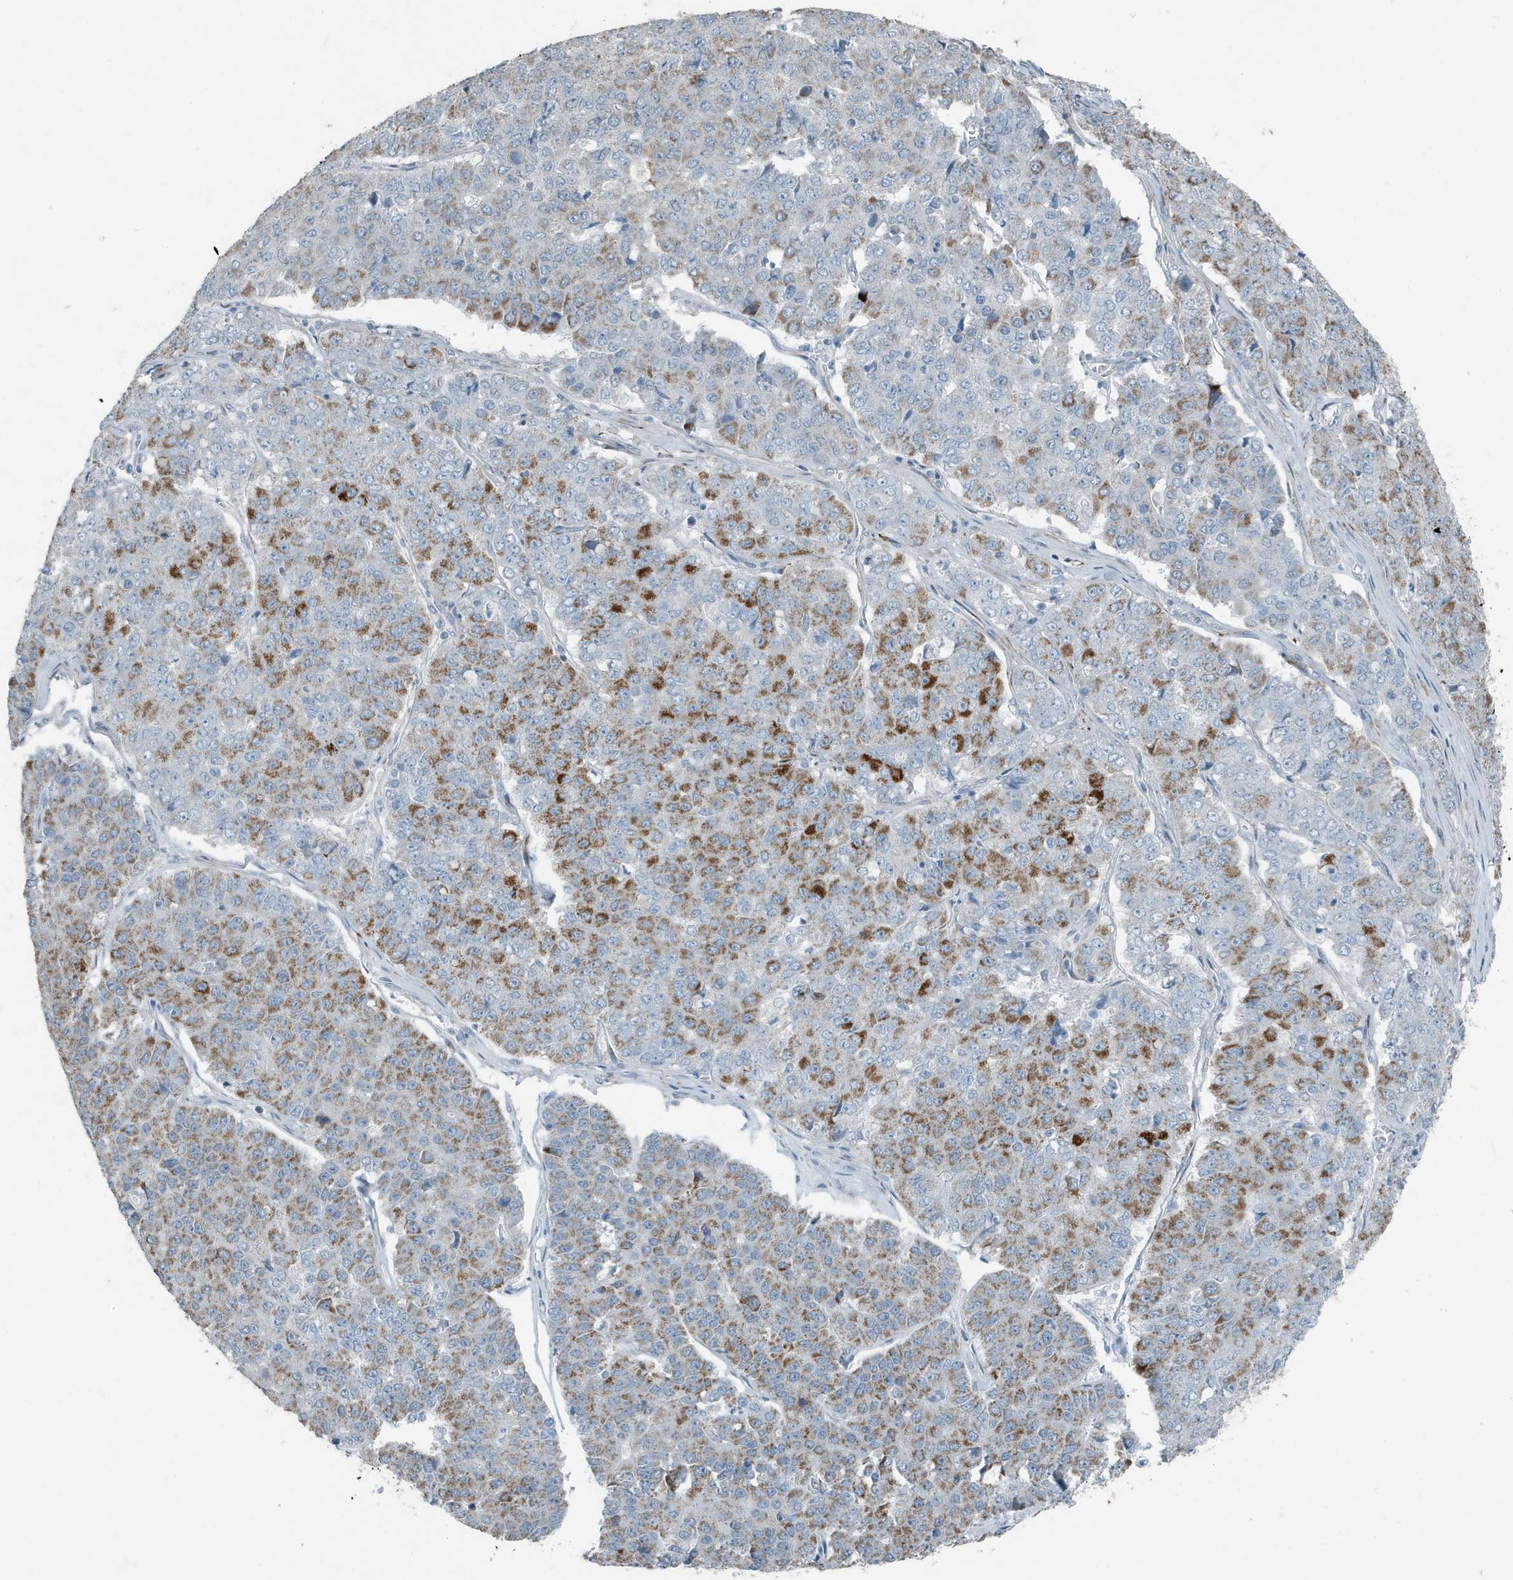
{"staining": {"intensity": "moderate", "quantity": "25%-75%", "location": "cytoplasmic/membranous"}, "tissue": "pancreatic cancer", "cell_type": "Tumor cells", "image_type": "cancer", "snomed": [{"axis": "morphology", "description": "Adenocarcinoma, NOS"}, {"axis": "topography", "description": "Pancreas"}], "caption": "Pancreatic cancer was stained to show a protein in brown. There is medium levels of moderate cytoplasmic/membranous positivity in about 25%-75% of tumor cells. The staining is performed using DAB brown chromogen to label protein expression. The nuclei are counter-stained blue using hematoxylin.", "gene": "FAM162A", "patient": {"sex": "male", "age": 50}}